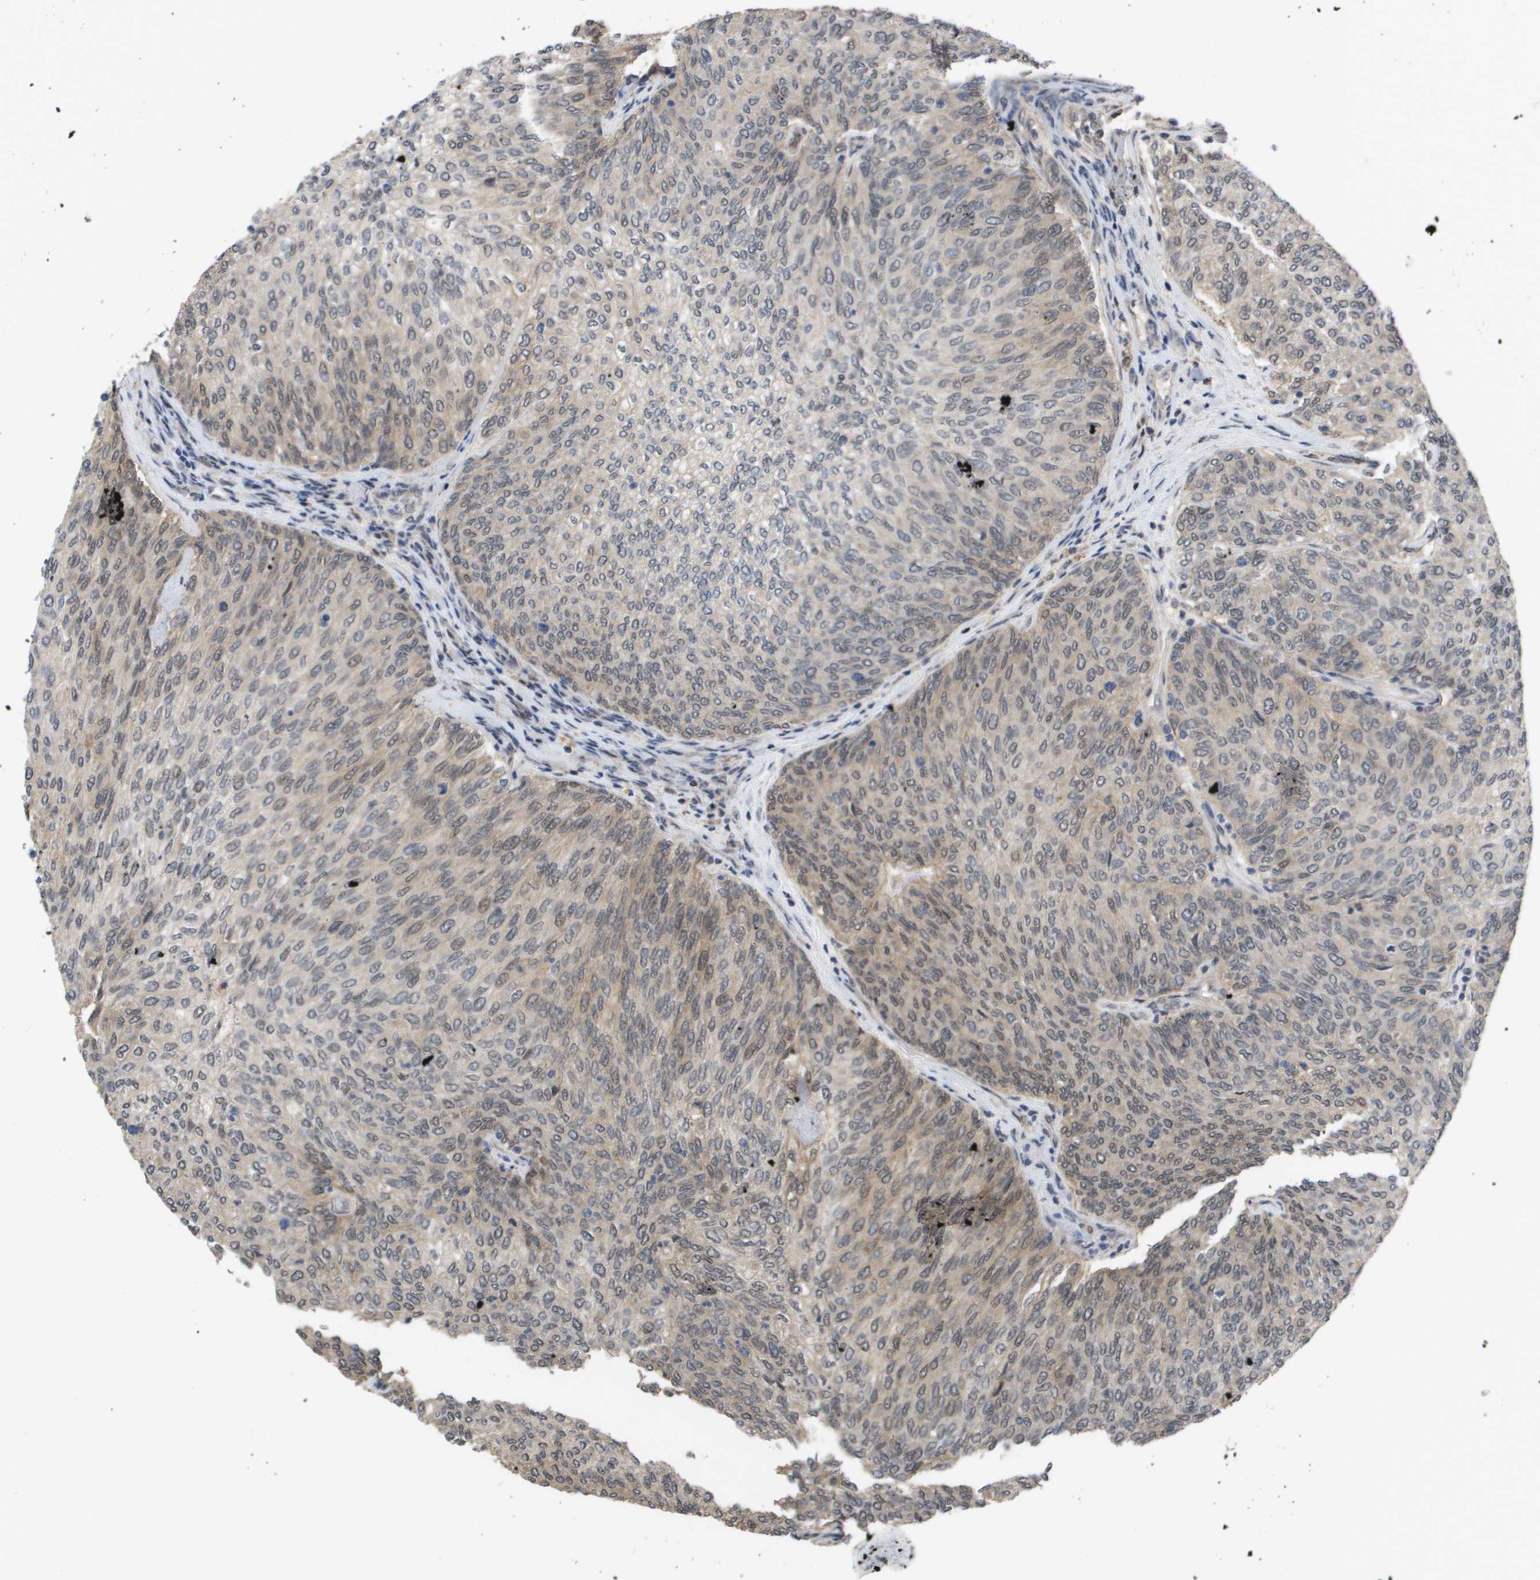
{"staining": {"intensity": "moderate", "quantity": "<25%", "location": "cytoplasmic/membranous"}, "tissue": "urothelial cancer", "cell_type": "Tumor cells", "image_type": "cancer", "snomed": [{"axis": "morphology", "description": "Urothelial carcinoma, Low grade"}, {"axis": "topography", "description": "Urinary bladder"}], "caption": "A high-resolution image shows immunohistochemistry (IHC) staining of urothelial cancer, which demonstrates moderate cytoplasmic/membranous expression in about <25% of tumor cells. (DAB IHC, brown staining for protein, blue staining for nuclei).", "gene": "AMBRA1", "patient": {"sex": "female", "age": 79}}